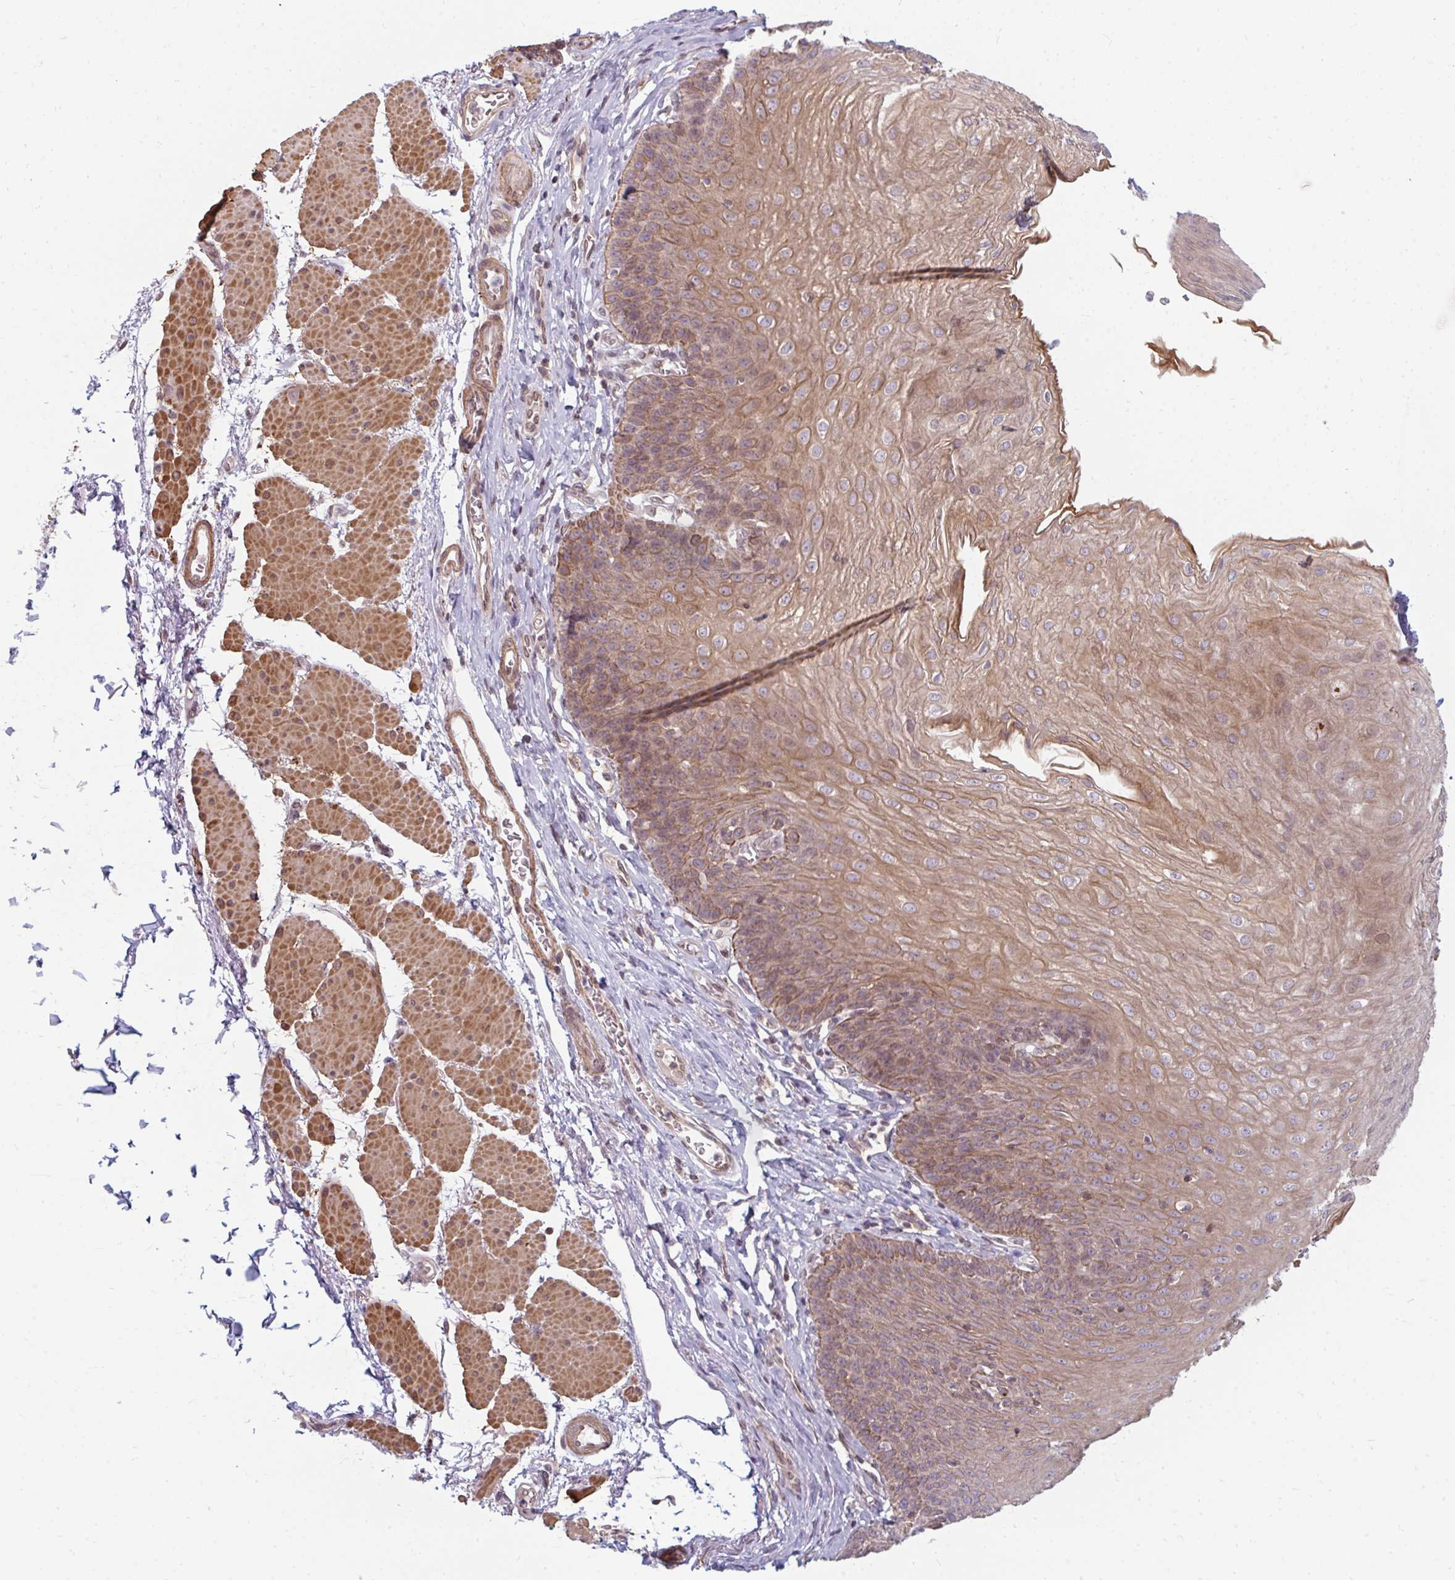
{"staining": {"intensity": "moderate", "quantity": ">75%", "location": "cytoplasmic/membranous"}, "tissue": "esophagus", "cell_type": "Squamous epithelial cells", "image_type": "normal", "snomed": [{"axis": "morphology", "description": "Normal tissue, NOS"}, {"axis": "topography", "description": "Esophagus"}], "caption": "Immunohistochemistry (DAB) staining of normal esophagus exhibits moderate cytoplasmic/membranous protein positivity in approximately >75% of squamous epithelial cells.", "gene": "GPC5", "patient": {"sex": "female", "age": 81}}